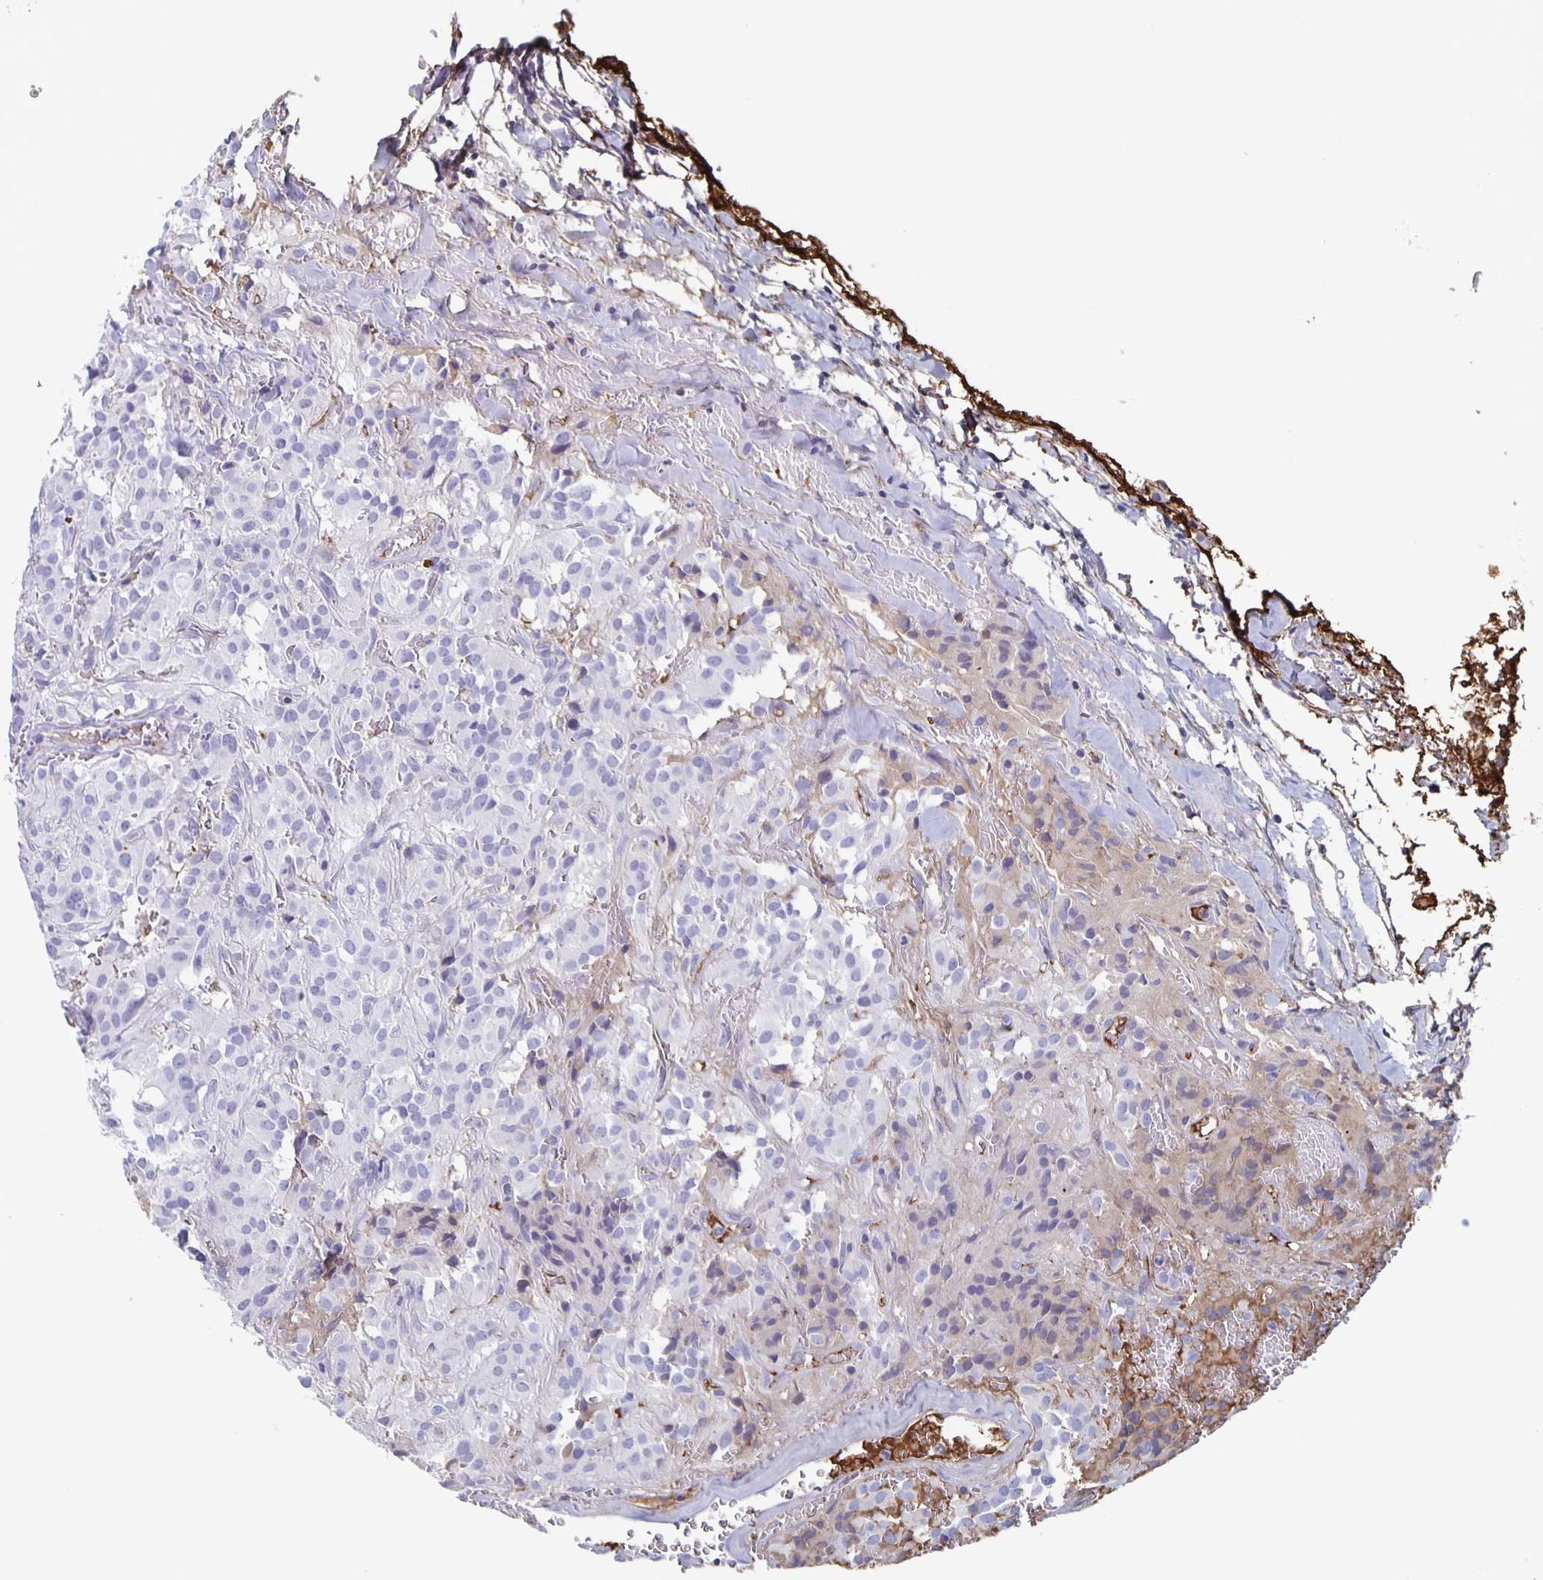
{"staining": {"intensity": "negative", "quantity": "none", "location": "none"}, "tissue": "glioma", "cell_type": "Tumor cells", "image_type": "cancer", "snomed": [{"axis": "morphology", "description": "Glioma, malignant, Low grade"}, {"axis": "topography", "description": "Brain"}], "caption": "A photomicrograph of malignant low-grade glioma stained for a protein exhibits no brown staining in tumor cells.", "gene": "FGA", "patient": {"sex": "male", "age": 42}}